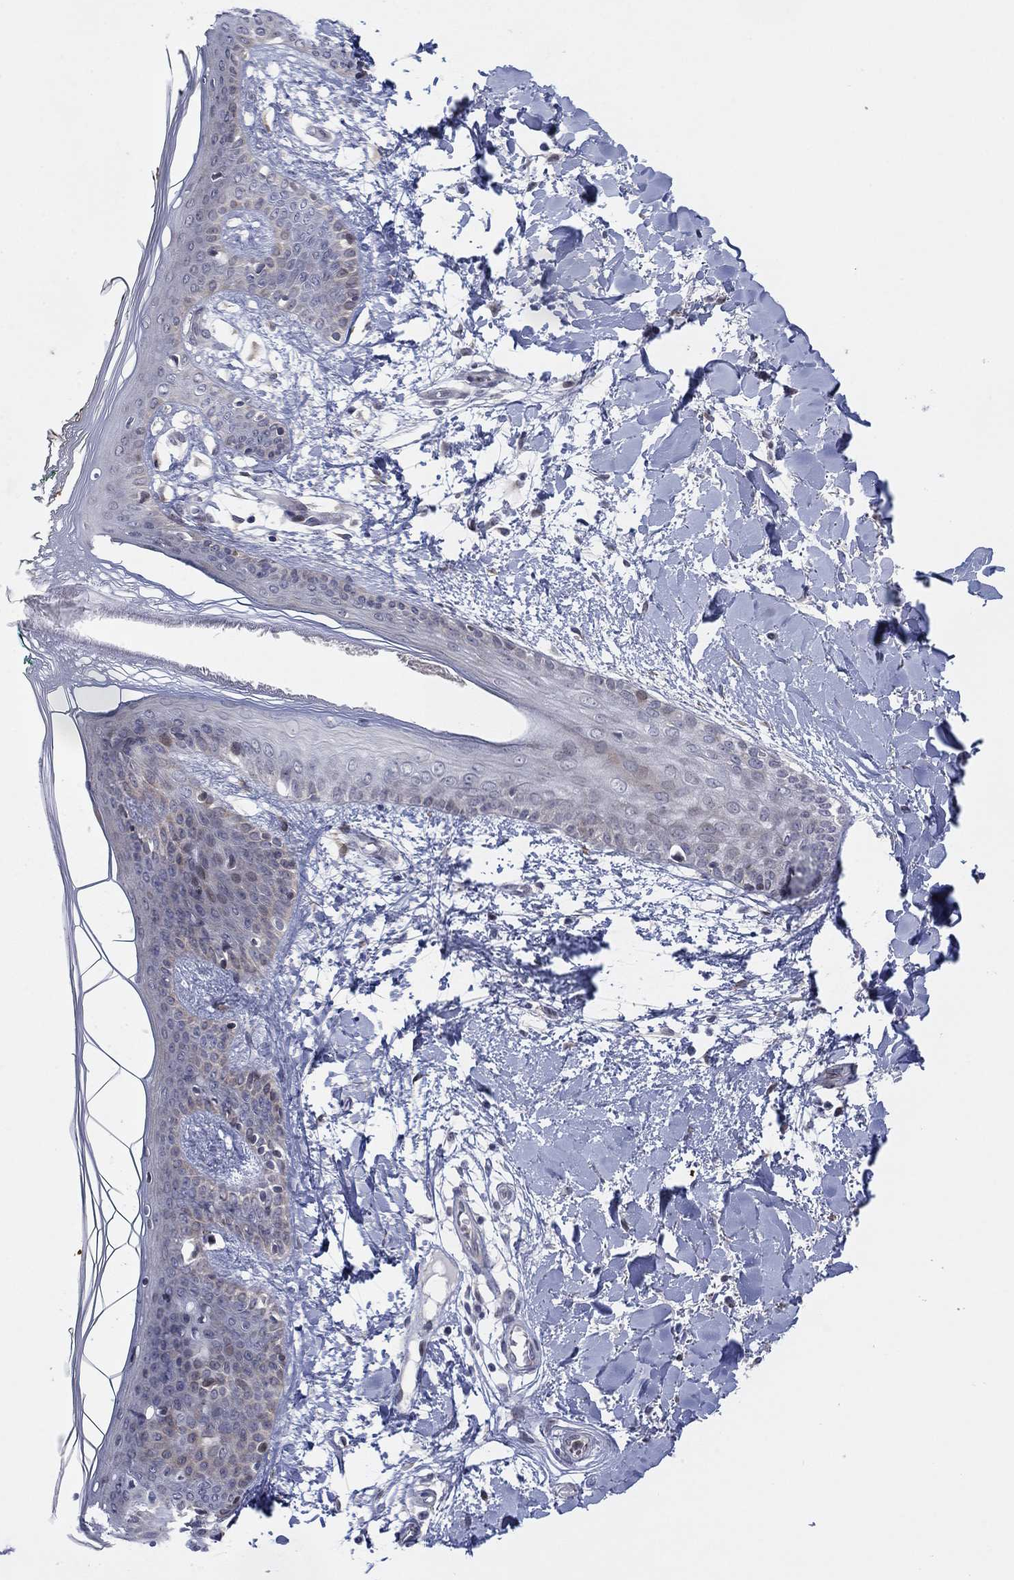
{"staining": {"intensity": "negative", "quantity": "none", "location": "none"}, "tissue": "skin", "cell_type": "Fibroblasts", "image_type": "normal", "snomed": [{"axis": "morphology", "description": "Normal tissue, NOS"}, {"axis": "topography", "description": "Skin"}], "caption": "Immunohistochemistry histopathology image of normal skin: skin stained with DAB shows no significant protein staining in fibroblasts.", "gene": "TTC21B", "patient": {"sex": "female", "age": 34}}